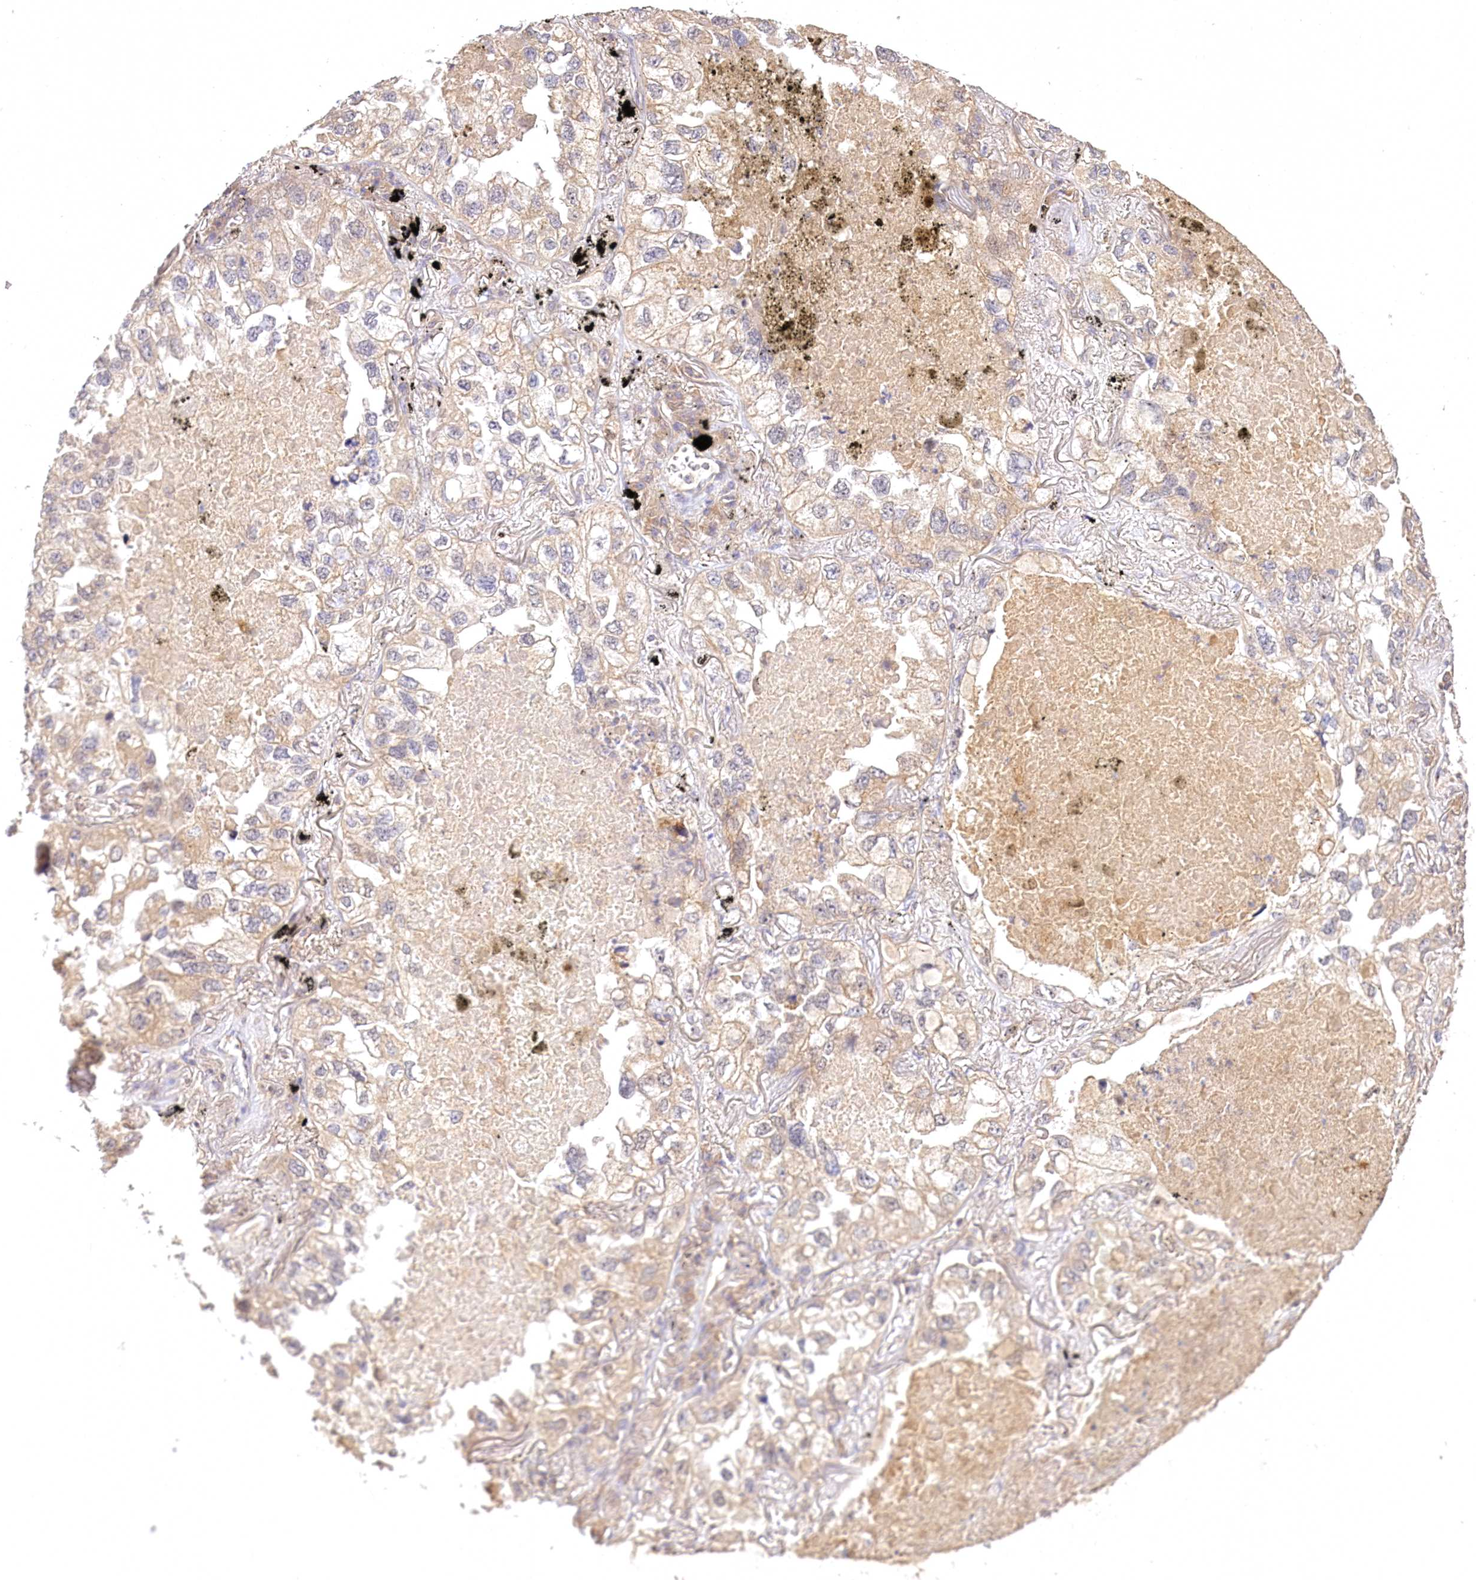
{"staining": {"intensity": "weak", "quantity": "<25%", "location": "cytoplasmic/membranous"}, "tissue": "lung cancer", "cell_type": "Tumor cells", "image_type": "cancer", "snomed": [{"axis": "morphology", "description": "Adenocarcinoma, NOS"}, {"axis": "topography", "description": "Lung"}], "caption": "Immunohistochemical staining of human adenocarcinoma (lung) demonstrates no significant staining in tumor cells.", "gene": "LSS", "patient": {"sex": "male", "age": 65}}